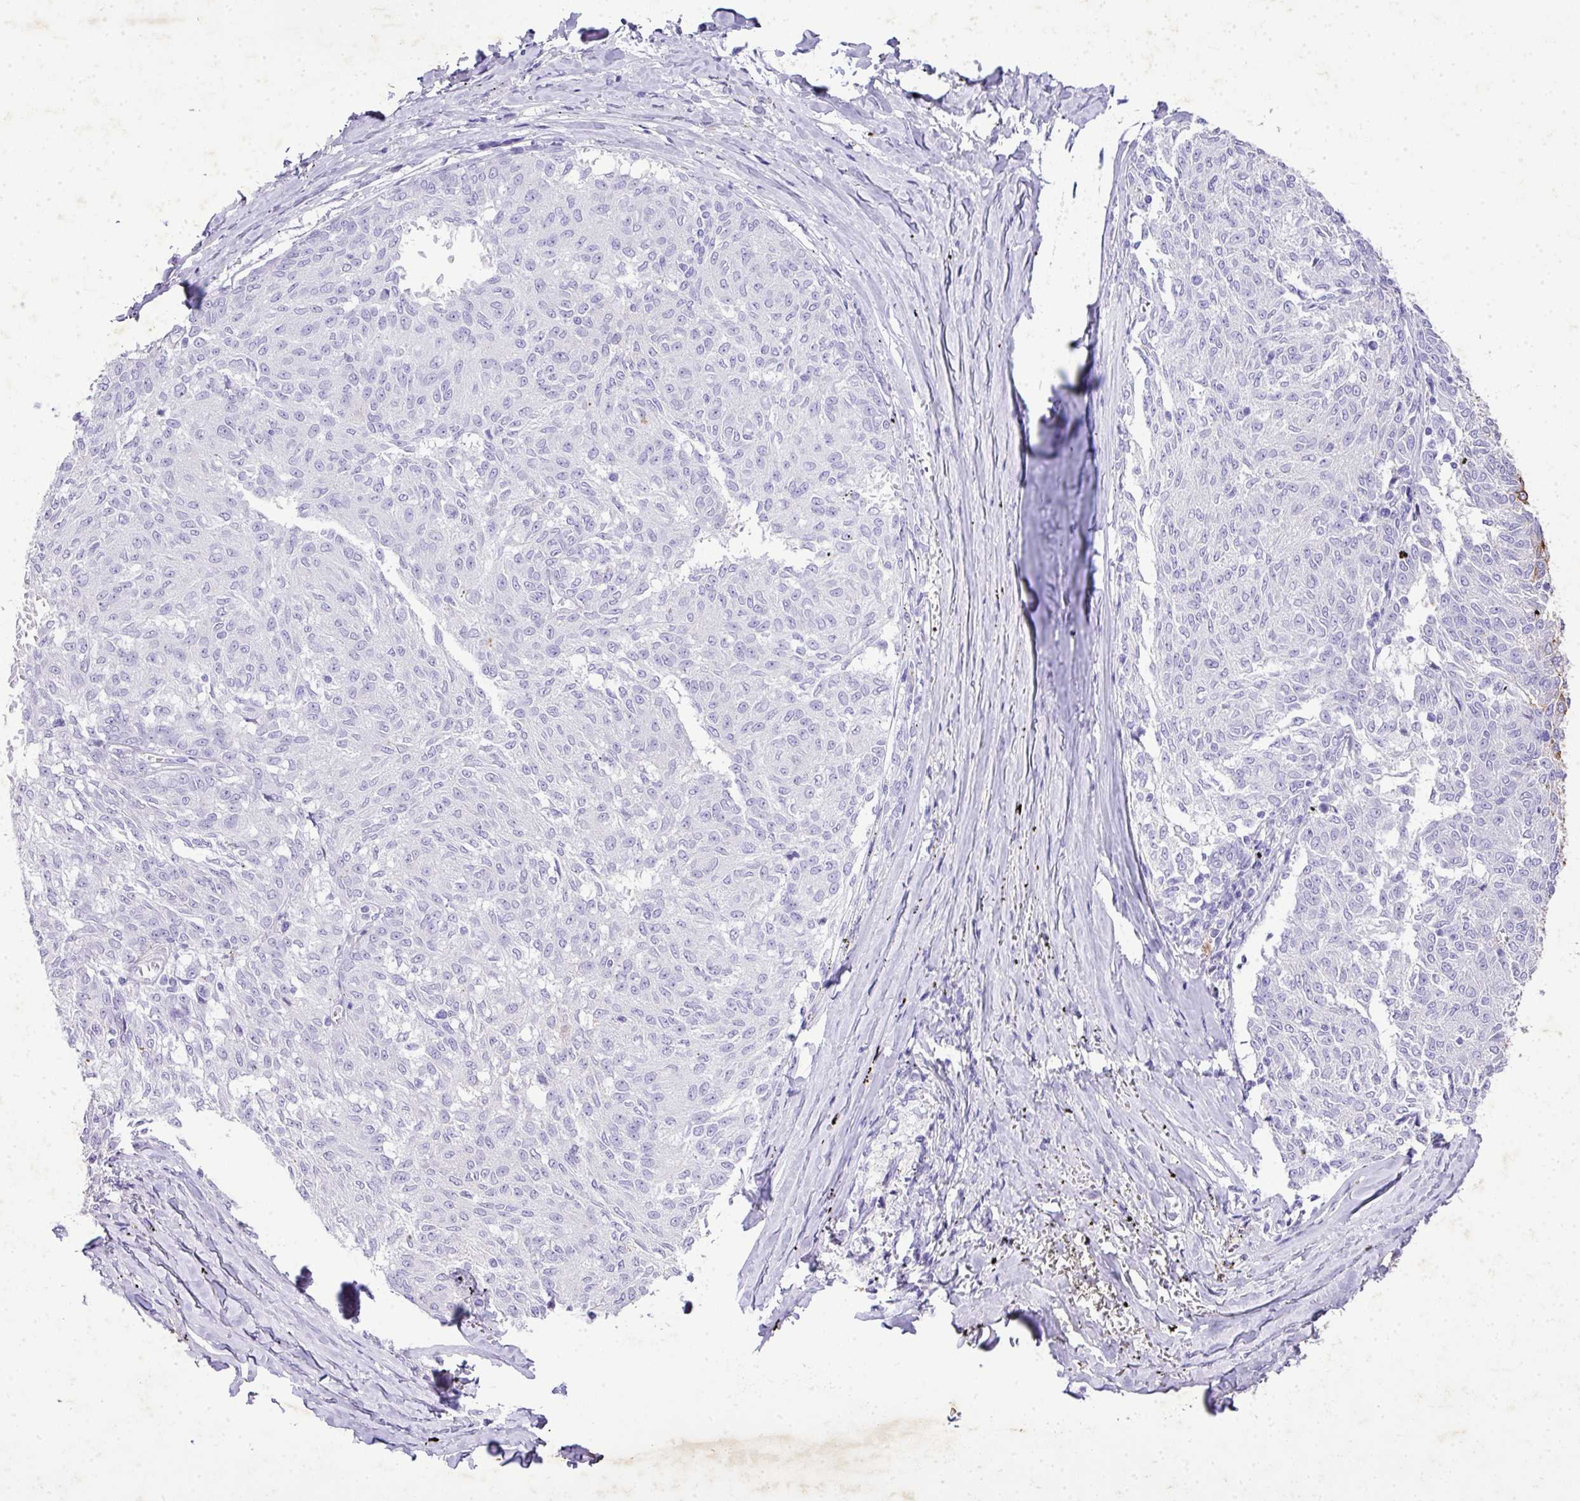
{"staining": {"intensity": "negative", "quantity": "none", "location": "none"}, "tissue": "melanoma", "cell_type": "Tumor cells", "image_type": "cancer", "snomed": [{"axis": "morphology", "description": "Malignant melanoma, NOS"}, {"axis": "topography", "description": "Skin"}], "caption": "There is no significant expression in tumor cells of malignant melanoma.", "gene": "KCNJ11", "patient": {"sex": "female", "age": 72}}